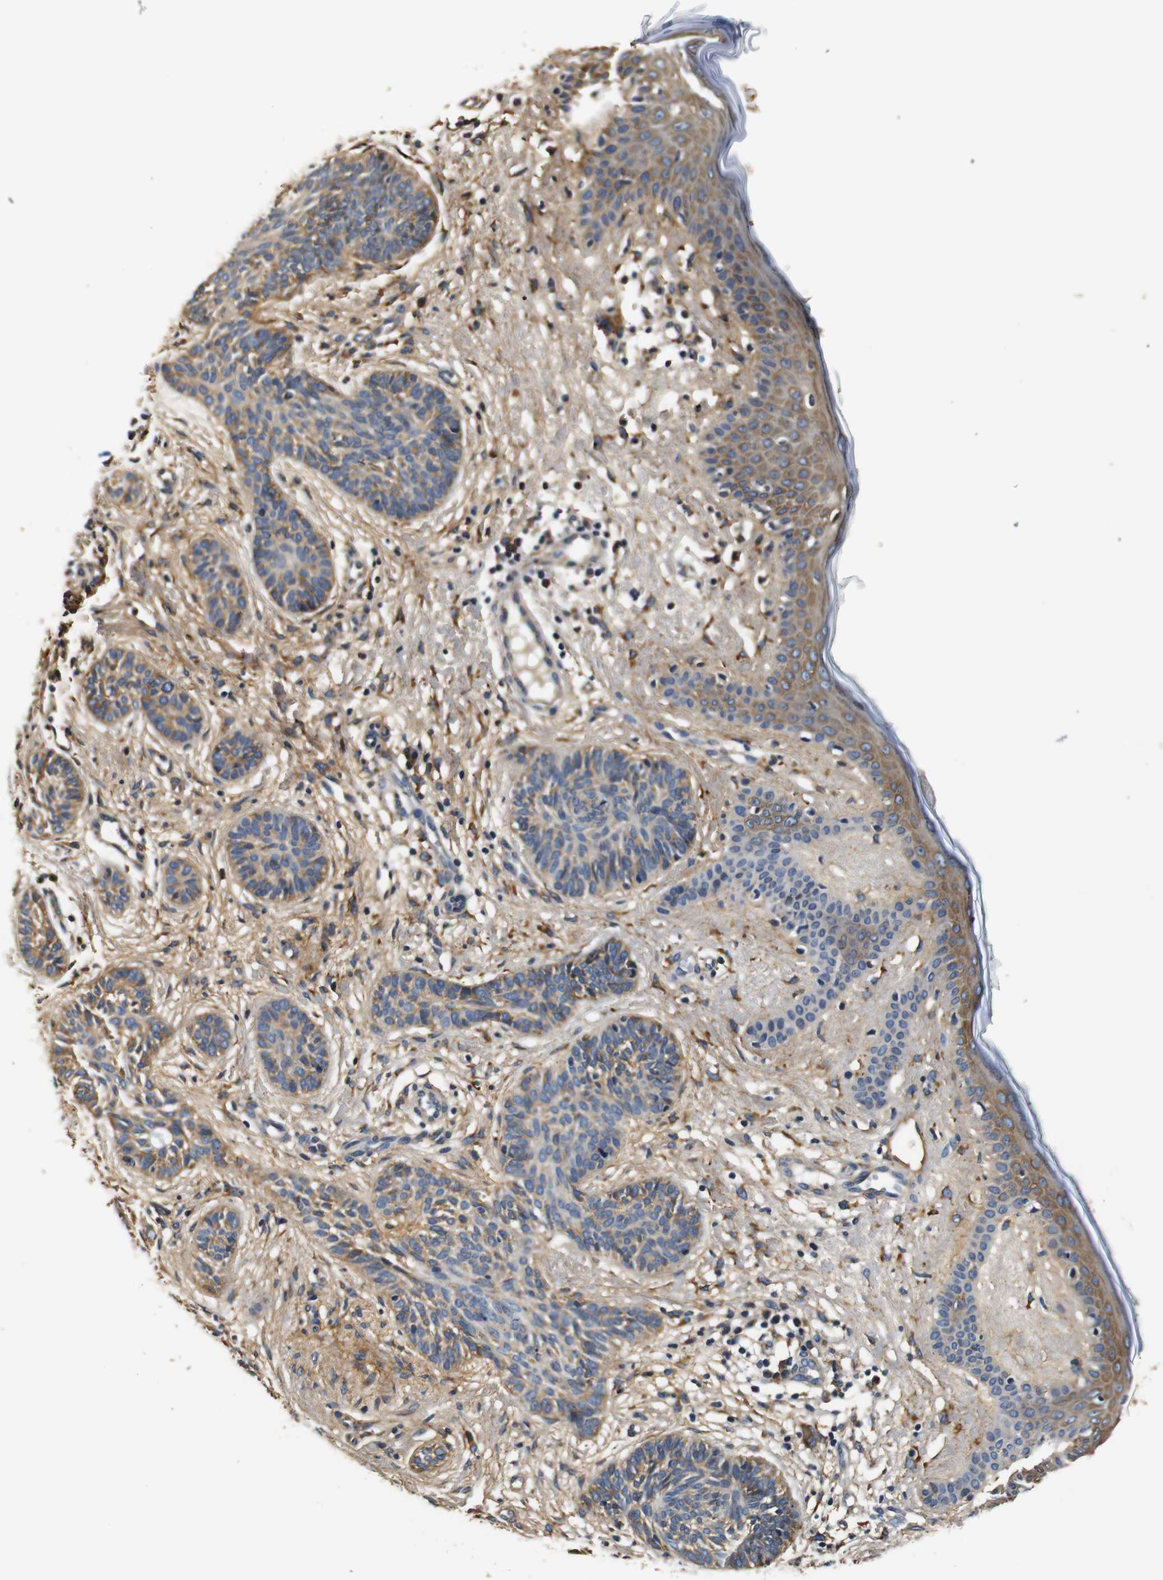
{"staining": {"intensity": "moderate", "quantity": ">75%", "location": "cytoplasmic/membranous"}, "tissue": "skin cancer", "cell_type": "Tumor cells", "image_type": "cancer", "snomed": [{"axis": "morphology", "description": "Normal tissue, NOS"}, {"axis": "morphology", "description": "Basal cell carcinoma"}, {"axis": "topography", "description": "Skin"}], "caption": "Skin cancer (basal cell carcinoma) was stained to show a protein in brown. There is medium levels of moderate cytoplasmic/membranous staining in about >75% of tumor cells.", "gene": "COL1A1", "patient": {"sex": "male", "age": 63}}